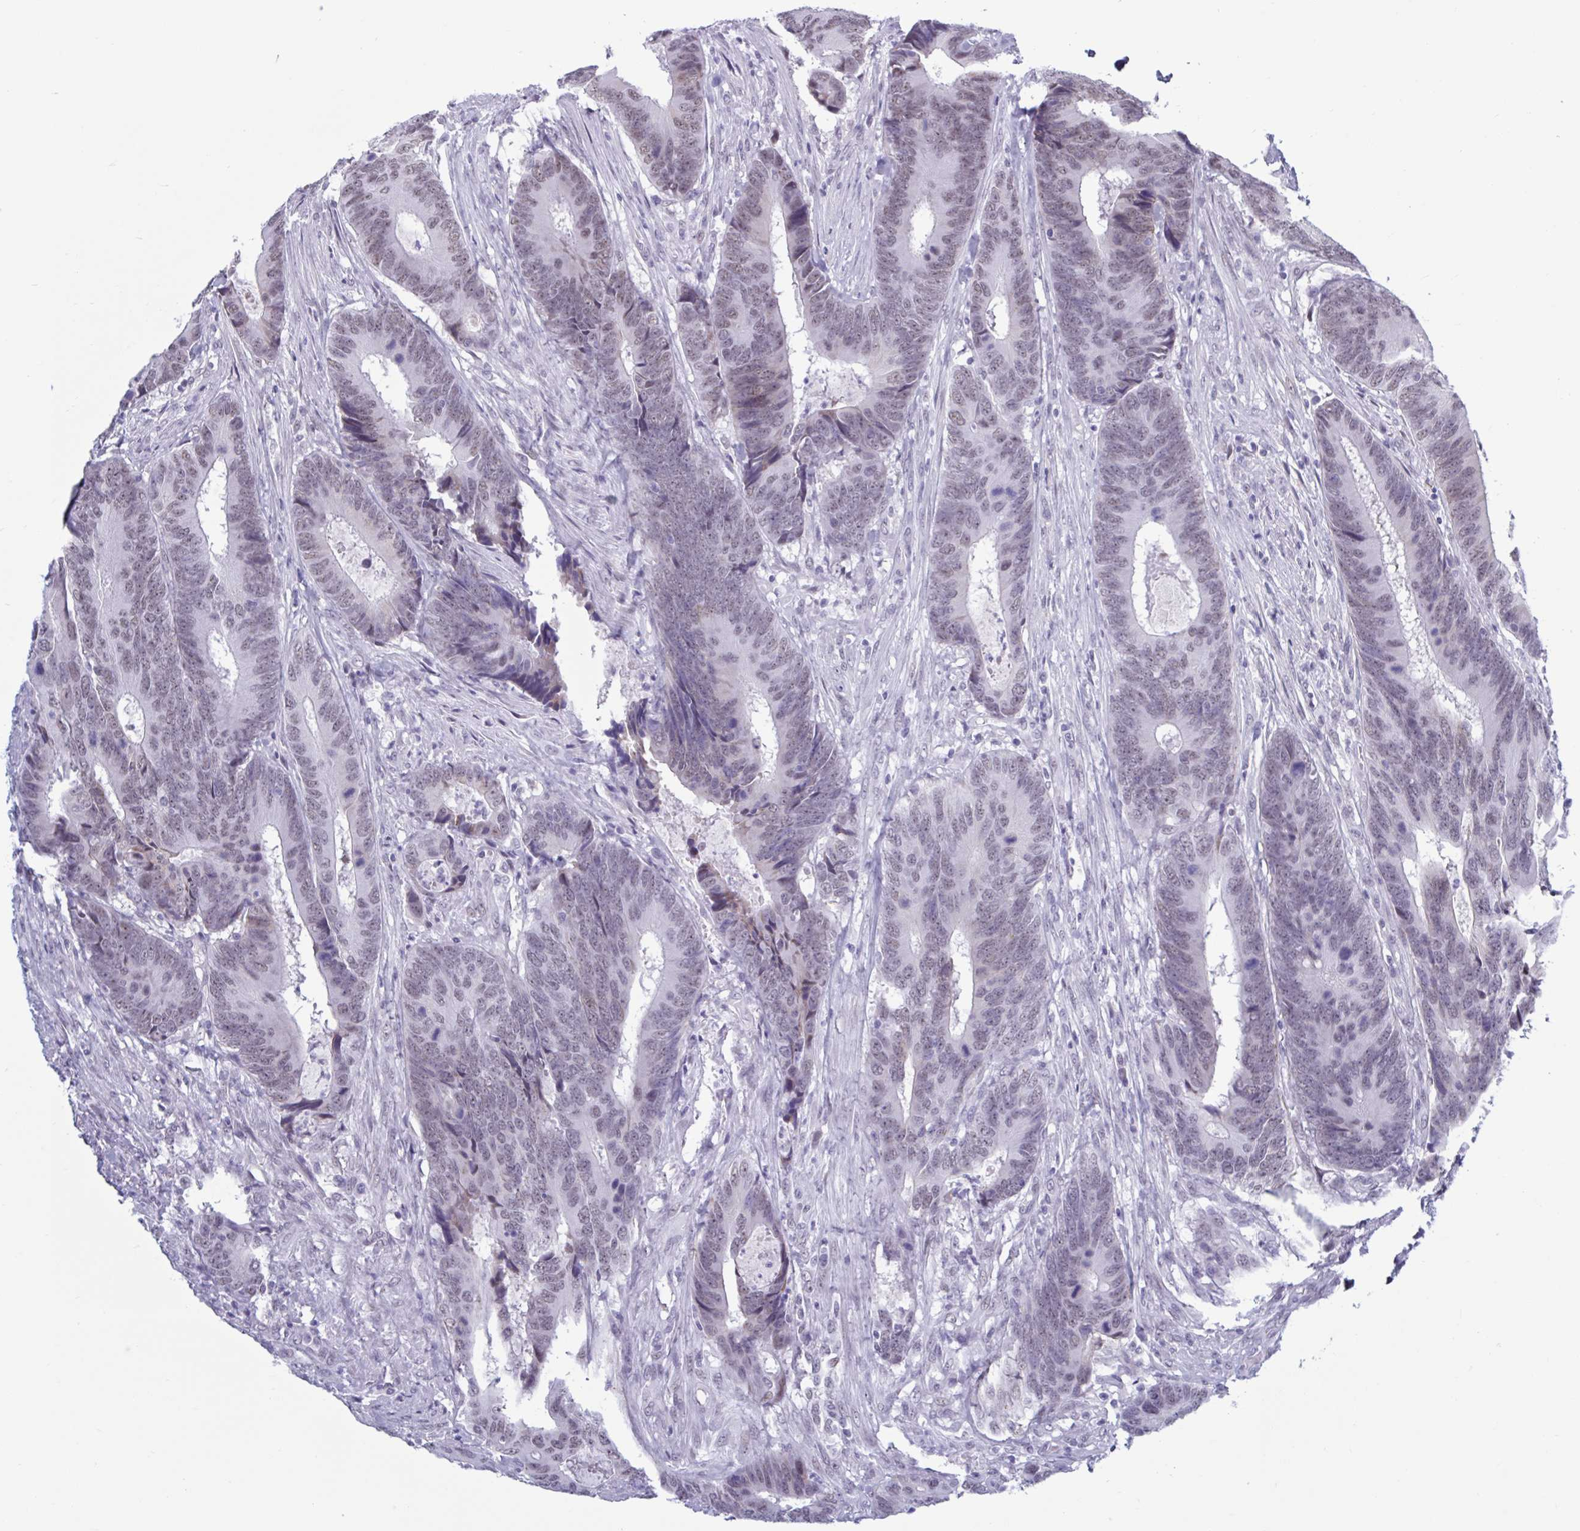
{"staining": {"intensity": "weak", "quantity": "25%-75%", "location": "nuclear"}, "tissue": "colorectal cancer", "cell_type": "Tumor cells", "image_type": "cancer", "snomed": [{"axis": "morphology", "description": "Adenocarcinoma, NOS"}, {"axis": "topography", "description": "Colon"}], "caption": "Immunohistochemical staining of human colorectal adenocarcinoma reveals weak nuclear protein staining in approximately 25%-75% of tumor cells. (DAB (3,3'-diaminobenzidine) = brown stain, brightfield microscopy at high magnification).", "gene": "MSMB", "patient": {"sex": "male", "age": 87}}